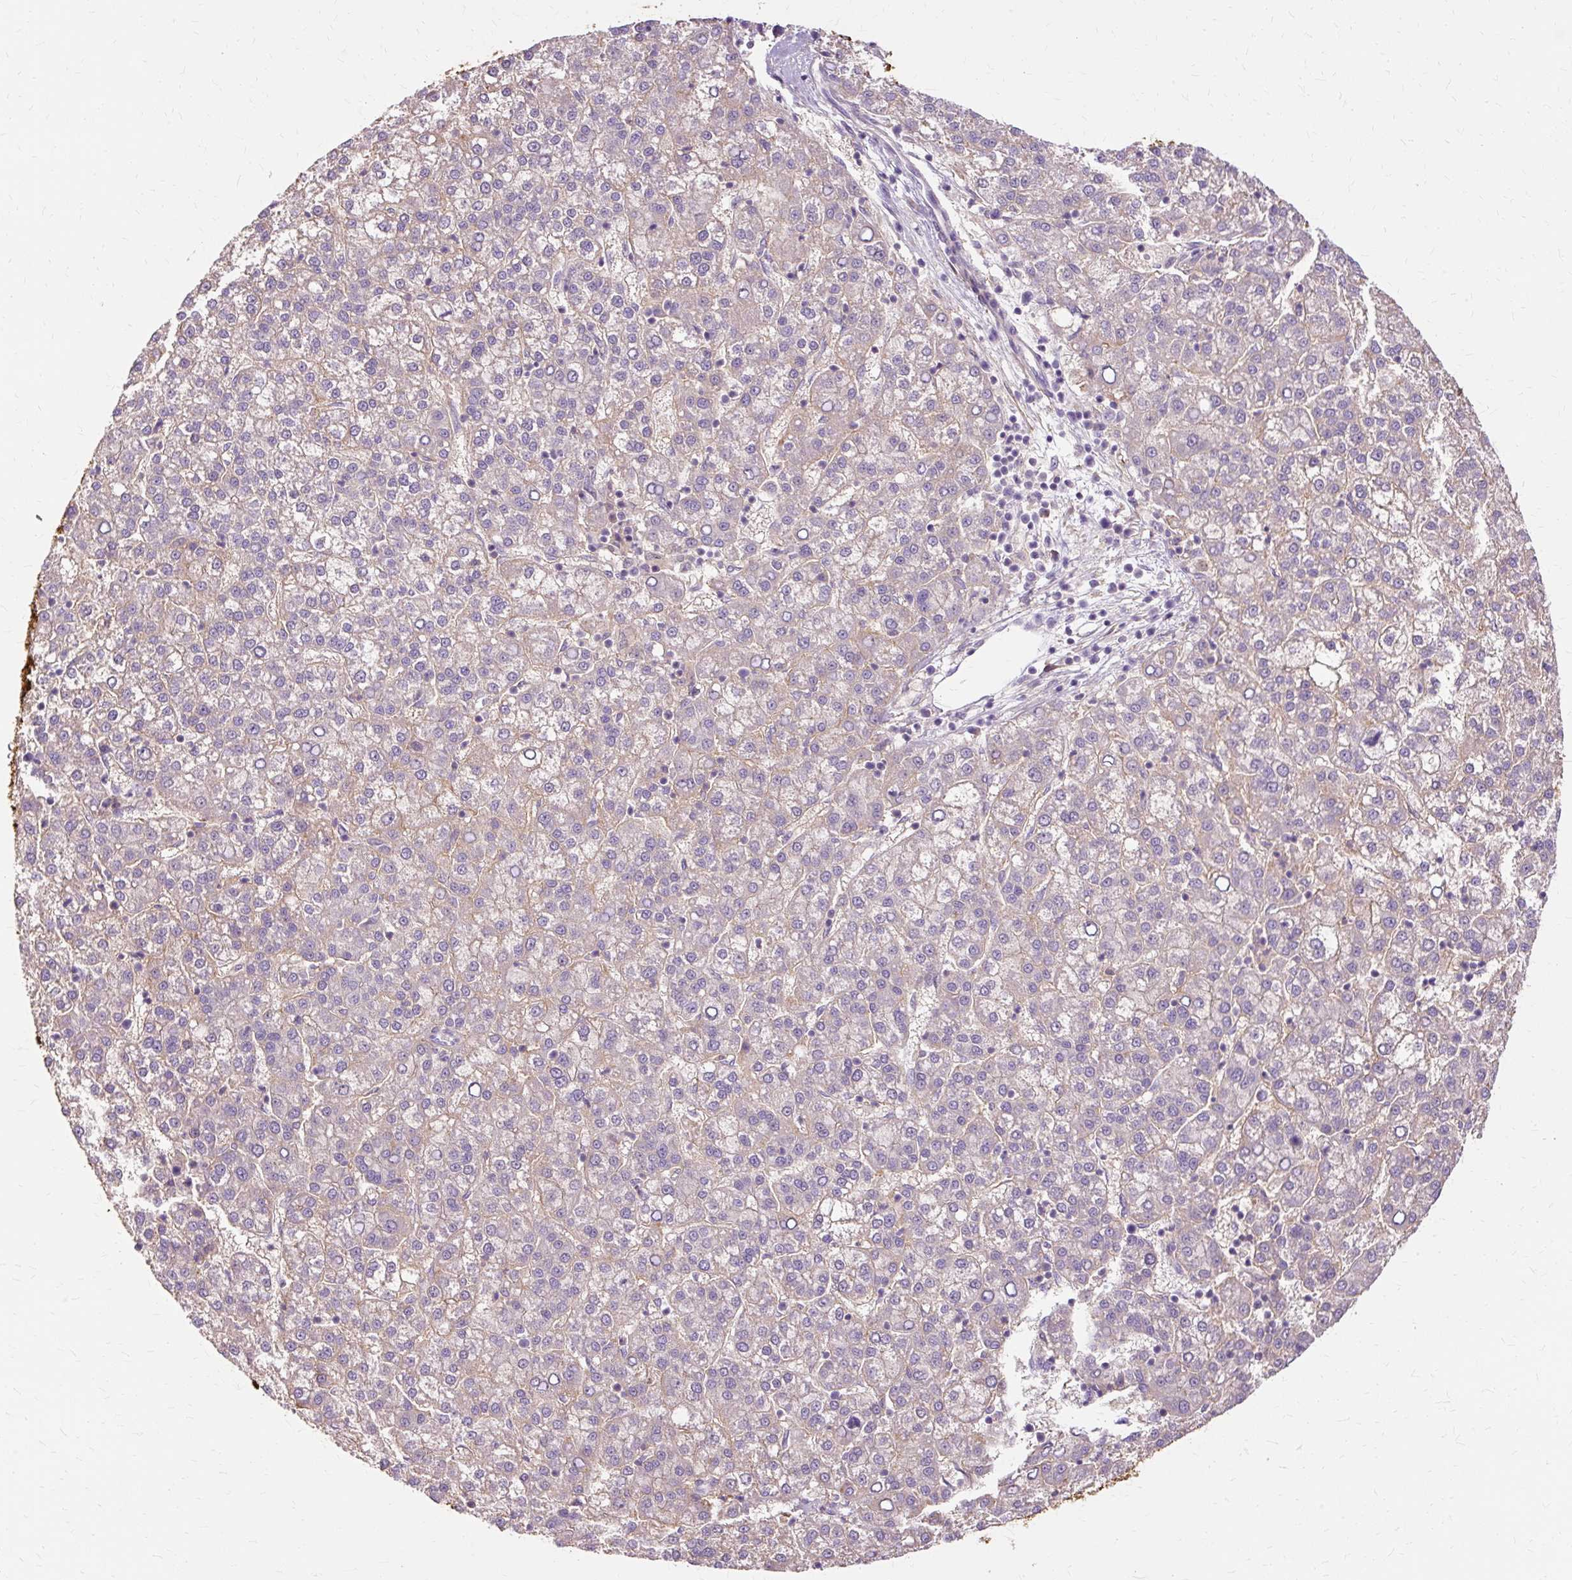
{"staining": {"intensity": "negative", "quantity": "none", "location": "none"}, "tissue": "liver cancer", "cell_type": "Tumor cells", "image_type": "cancer", "snomed": [{"axis": "morphology", "description": "Carcinoma, Hepatocellular, NOS"}, {"axis": "topography", "description": "Liver"}], "caption": "Image shows no protein positivity in tumor cells of liver cancer tissue.", "gene": "TSPAN8", "patient": {"sex": "female", "age": 58}}